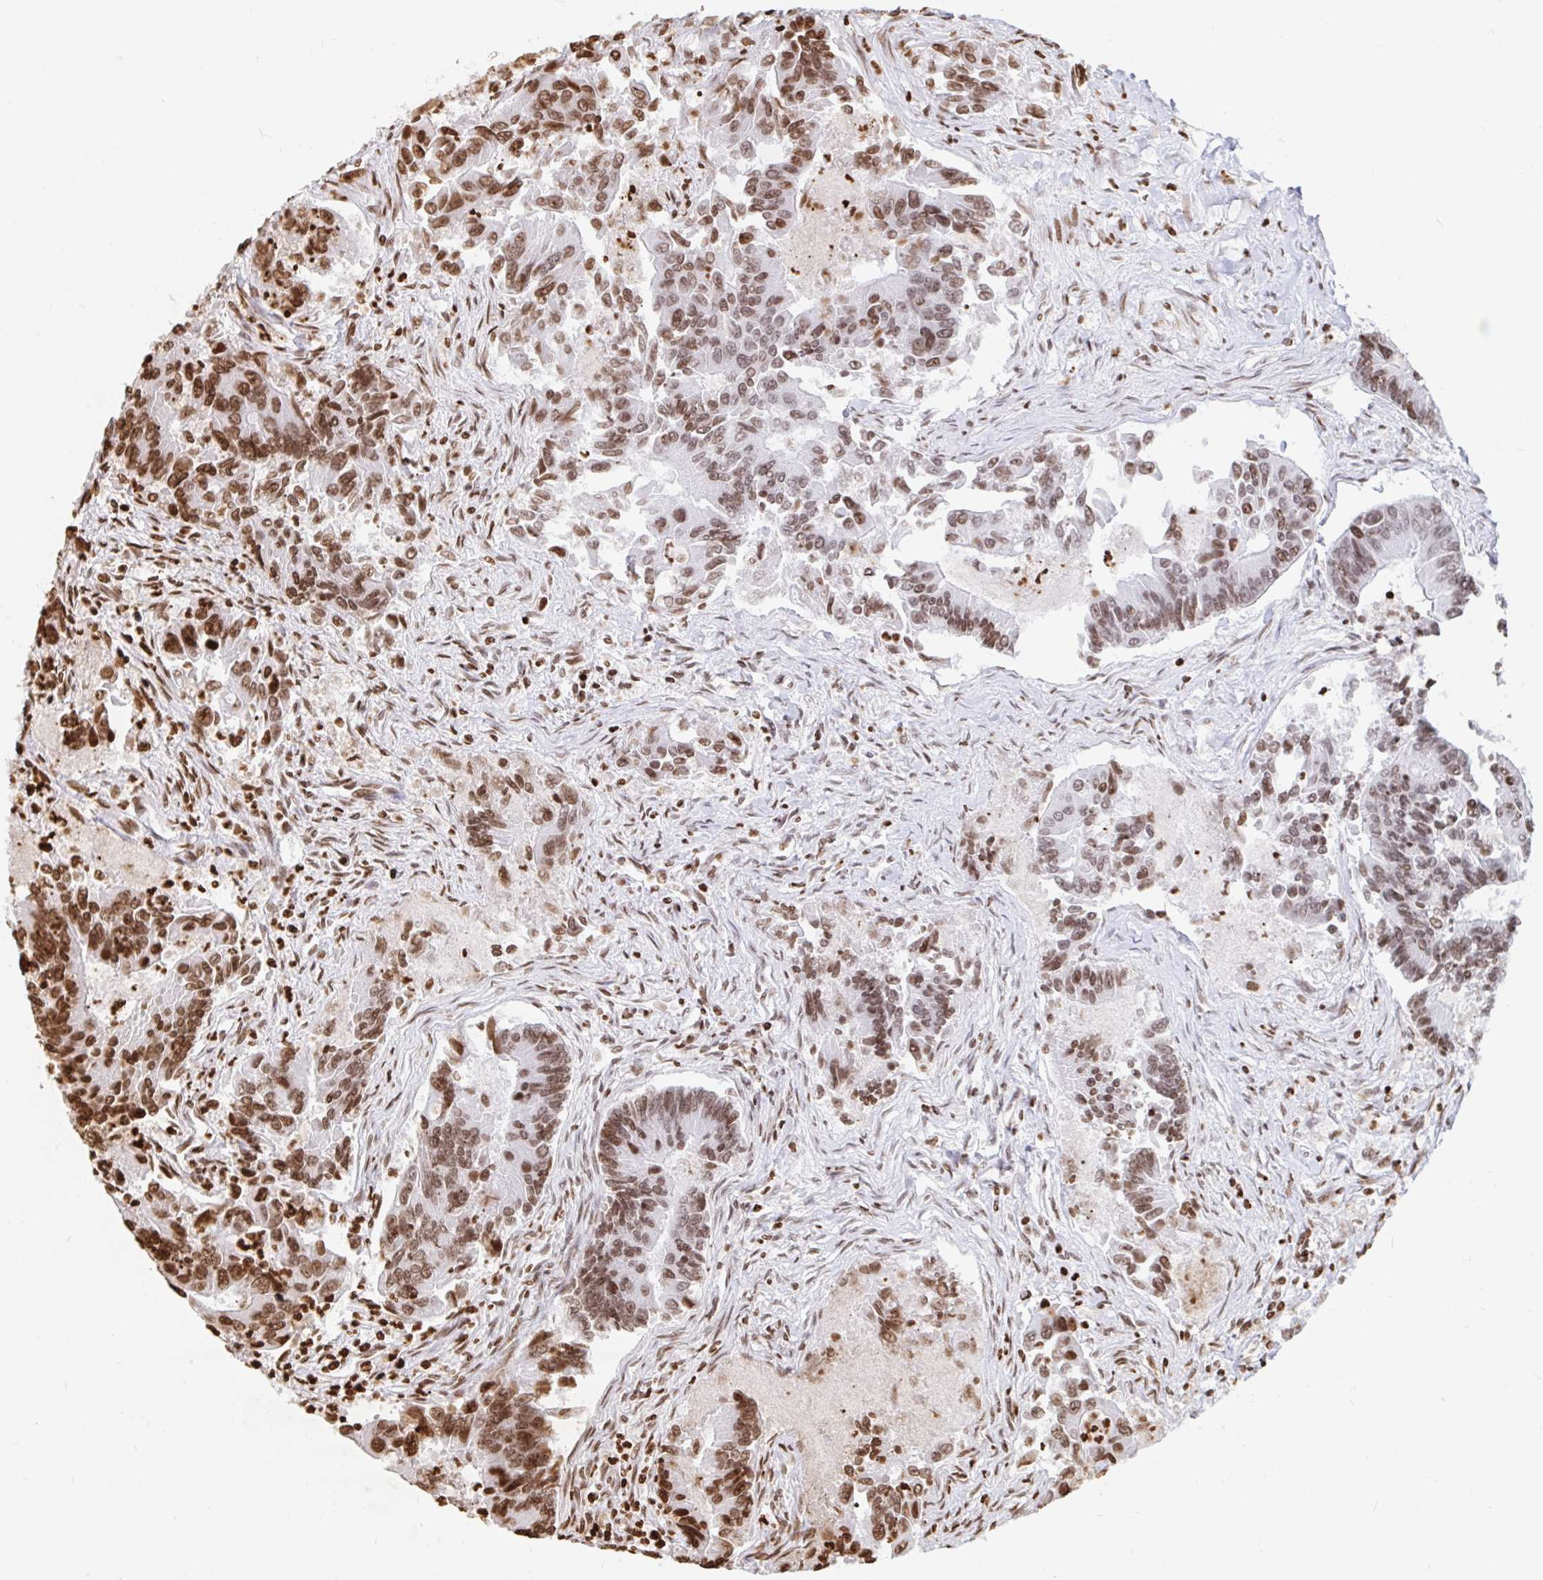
{"staining": {"intensity": "moderate", "quantity": ">75%", "location": "nuclear"}, "tissue": "colorectal cancer", "cell_type": "Tumor cells", "image_type": "cancer", "snomed": [{"axis": "morphology", "description": "Adenocarcinoma, NOS"}, {"axis": "topography", "description": "Colon"}], "caption": "This photomicrograph shows IHC staining of colorectal adenocarcinoma, with medium moderate nuclear staining in about >75% of tumor cells.", "gene": "H2BC5", "patient": {"sex": "female", "age": 67}}